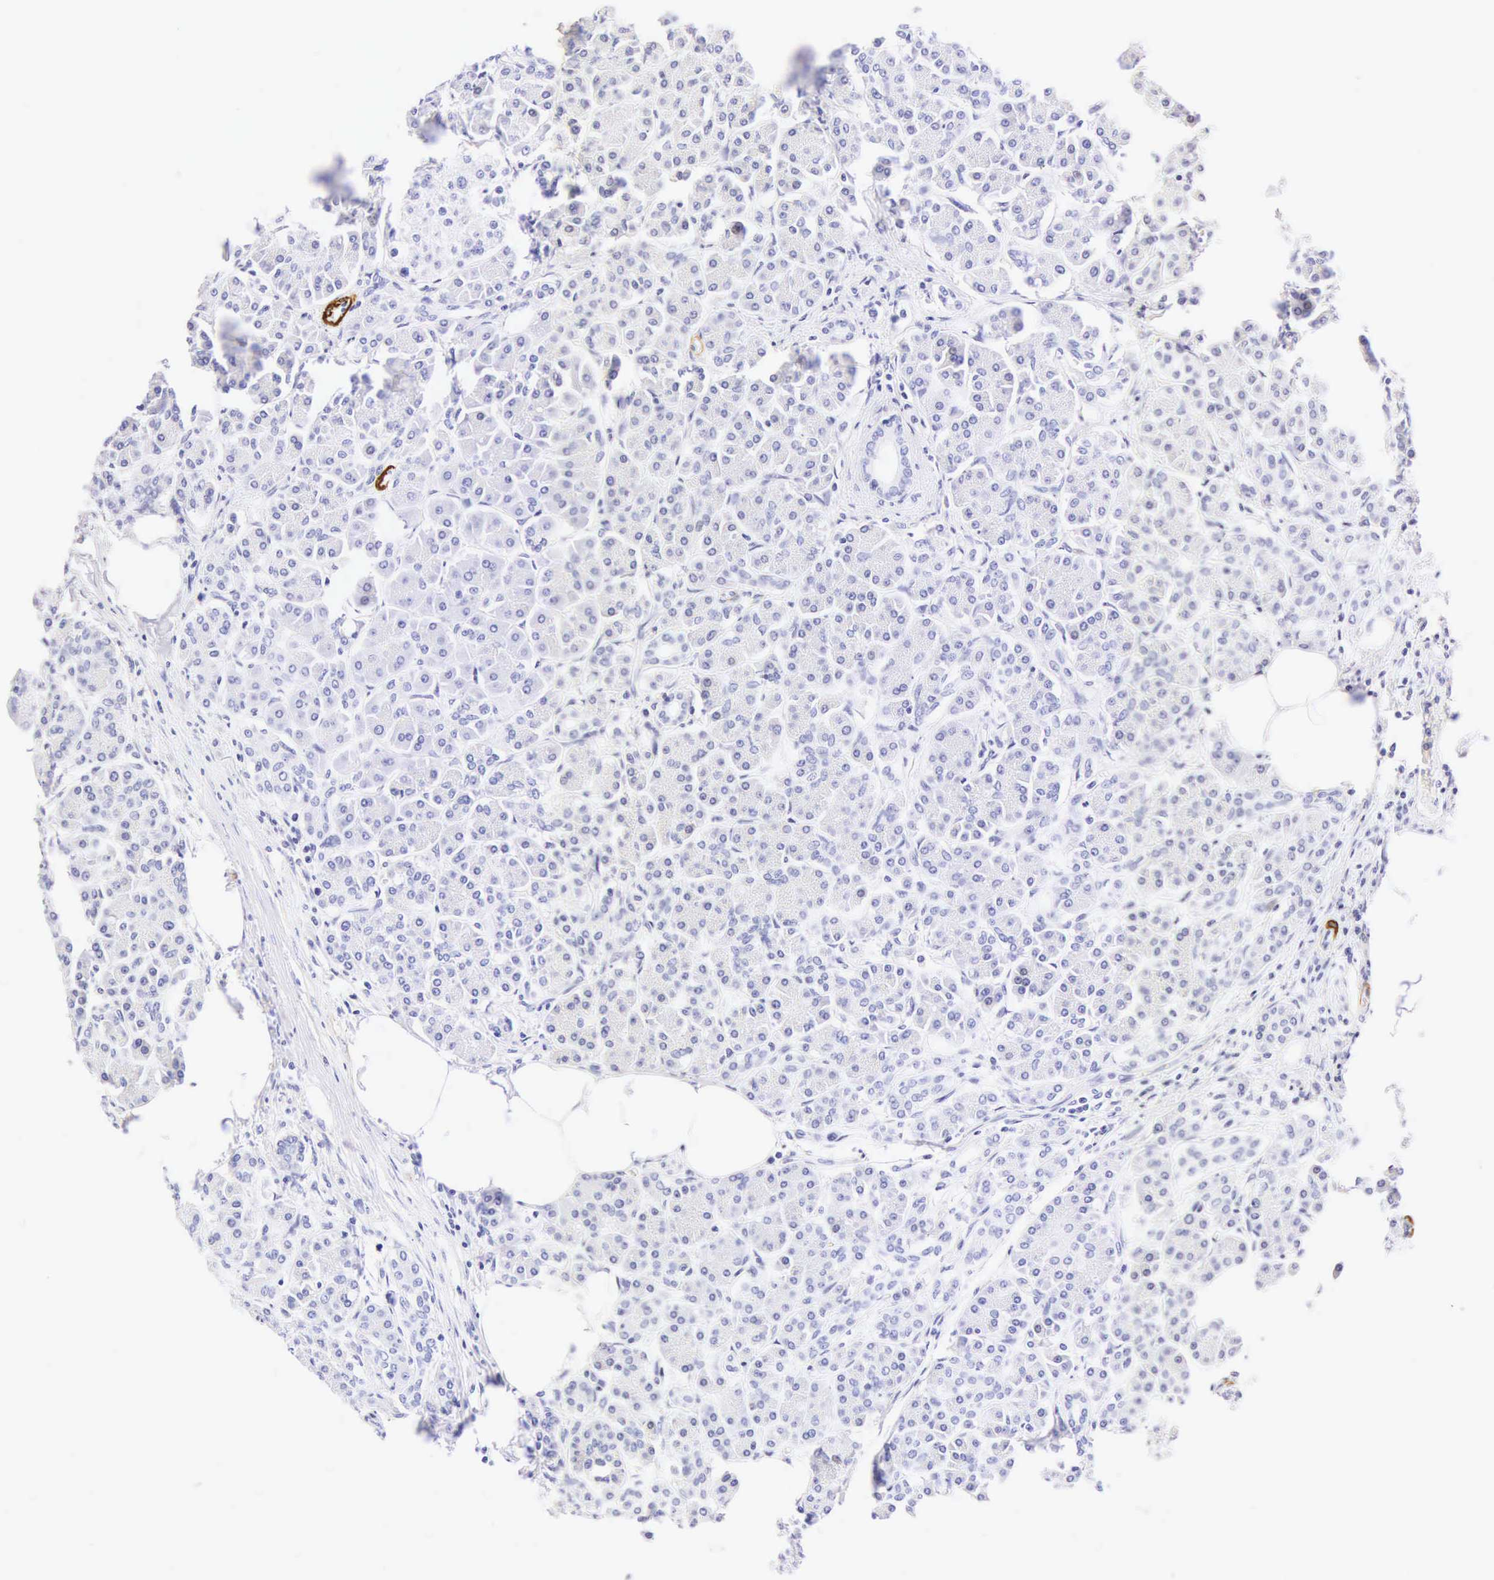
{"staining": {"intensity": "negative", "quantity": "none", "location": "none"}, "tissue": "pancreas", "cell_type": "Exocrine glandular cells", "image_type": "normal", "snomed": [{"axis": "morphology", "description": "Normal tissue, NOS"}, {"axis": "topography", "description": "Pancreas"}], "caption": "Micrograph shows no significant protein expression in exocrine glandular cells of benign pancreas.", "gene": "CALD1", "patient": {"sex": "female", "age": 73}}